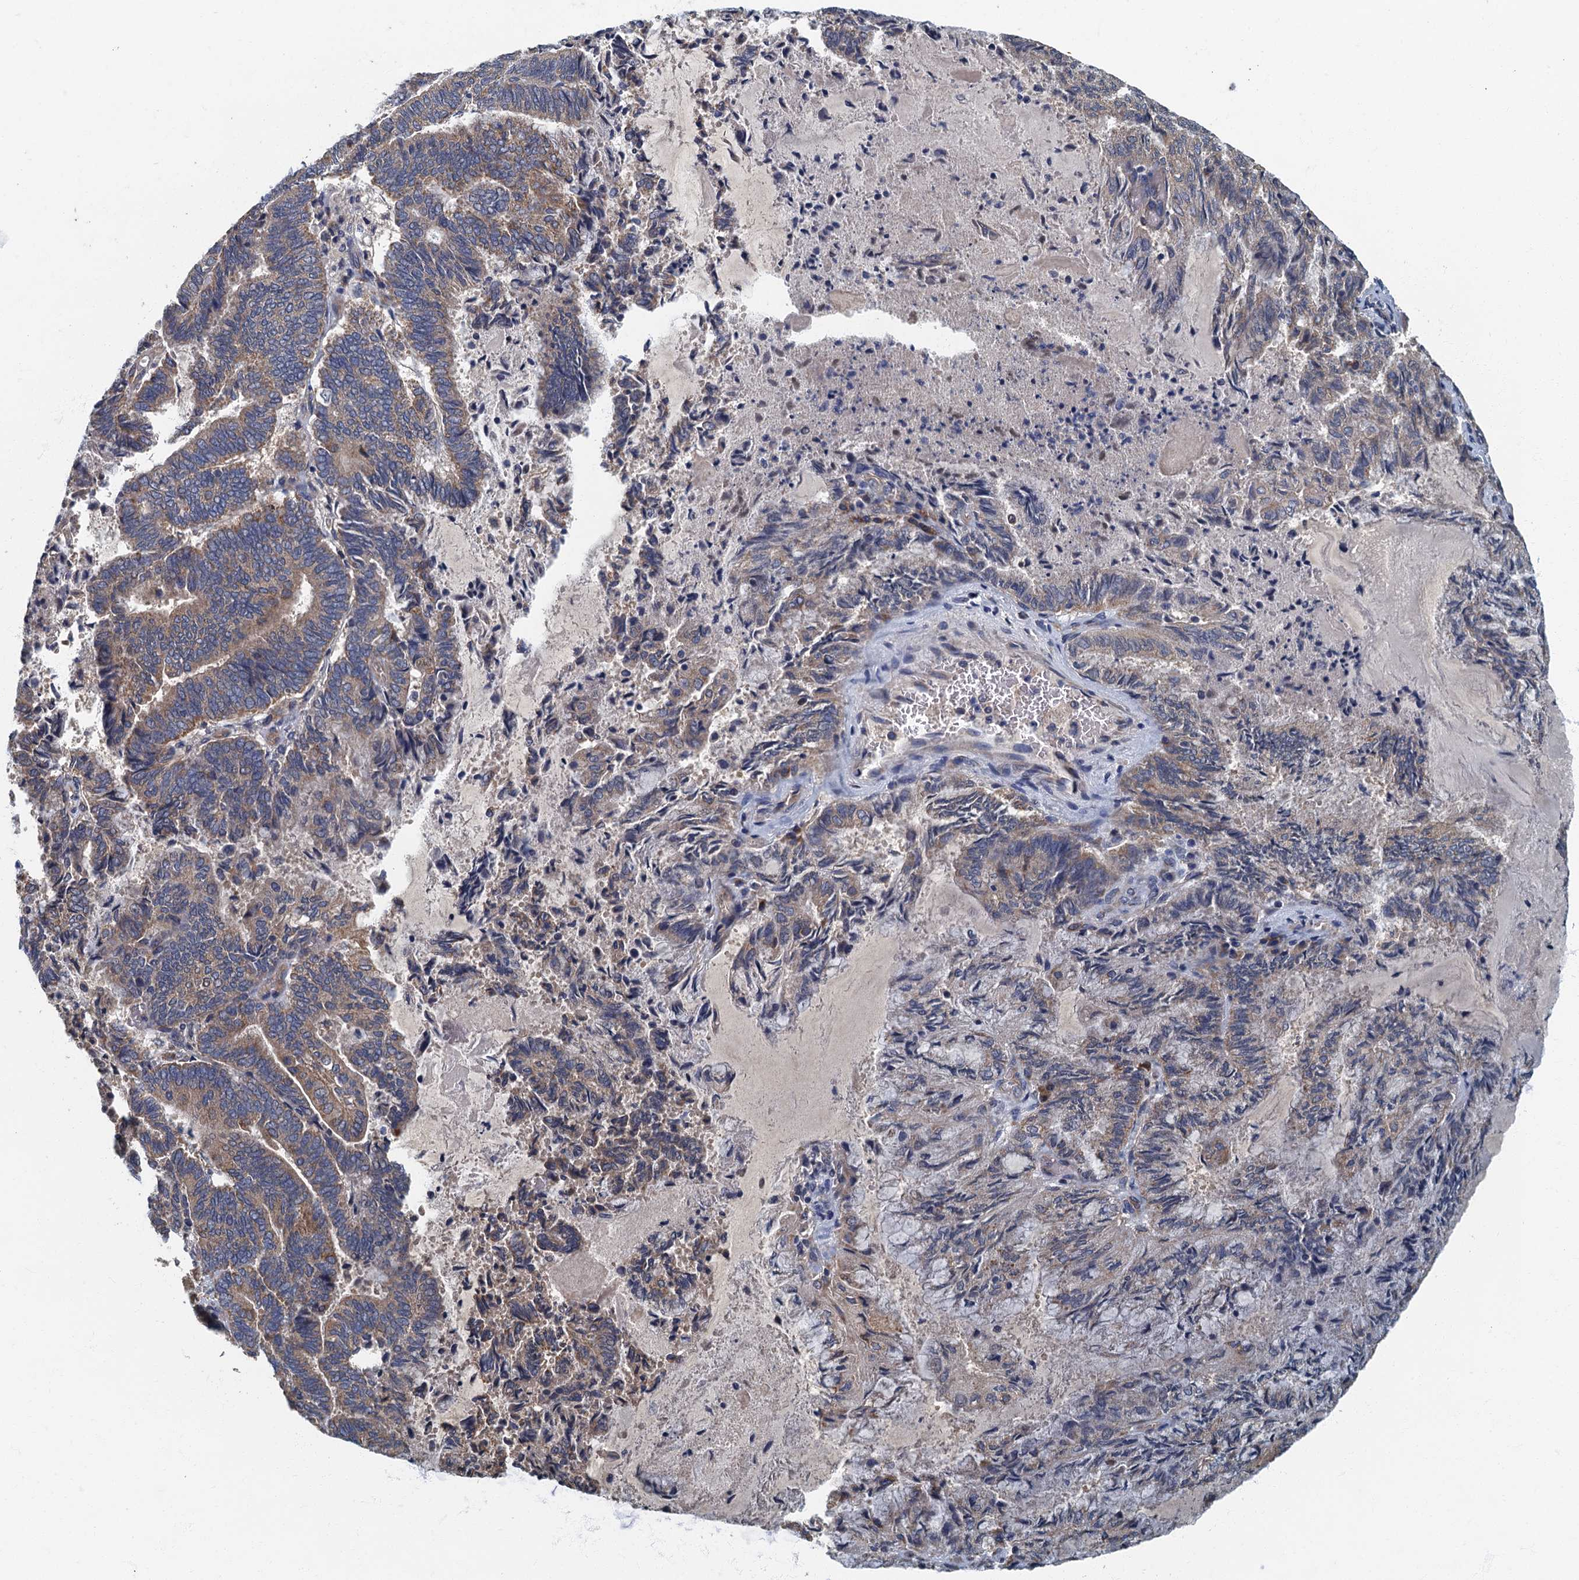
{"staining": {"intensity": "weak", "quantity": "25%-75%", "location": "cytoplasmic/membranous"}, "tissue": "endometrial cancer", "cell_type": "Tumor cells", "image_type": "cancer", "snomed": [{"axis": "morphology", "description": "Adenocarcinoma, NOS"}, {"axis": "topography", "description": "Endometrium"}], "caption": "Protein analysis of adenocarcinoma (endometrial) tissue displays weak cytoplasmic/membranous expression in approximately 25%-75% of tumor cells.", "gene": "DDX49", "patient": {"sex": "female", "age": 80}}